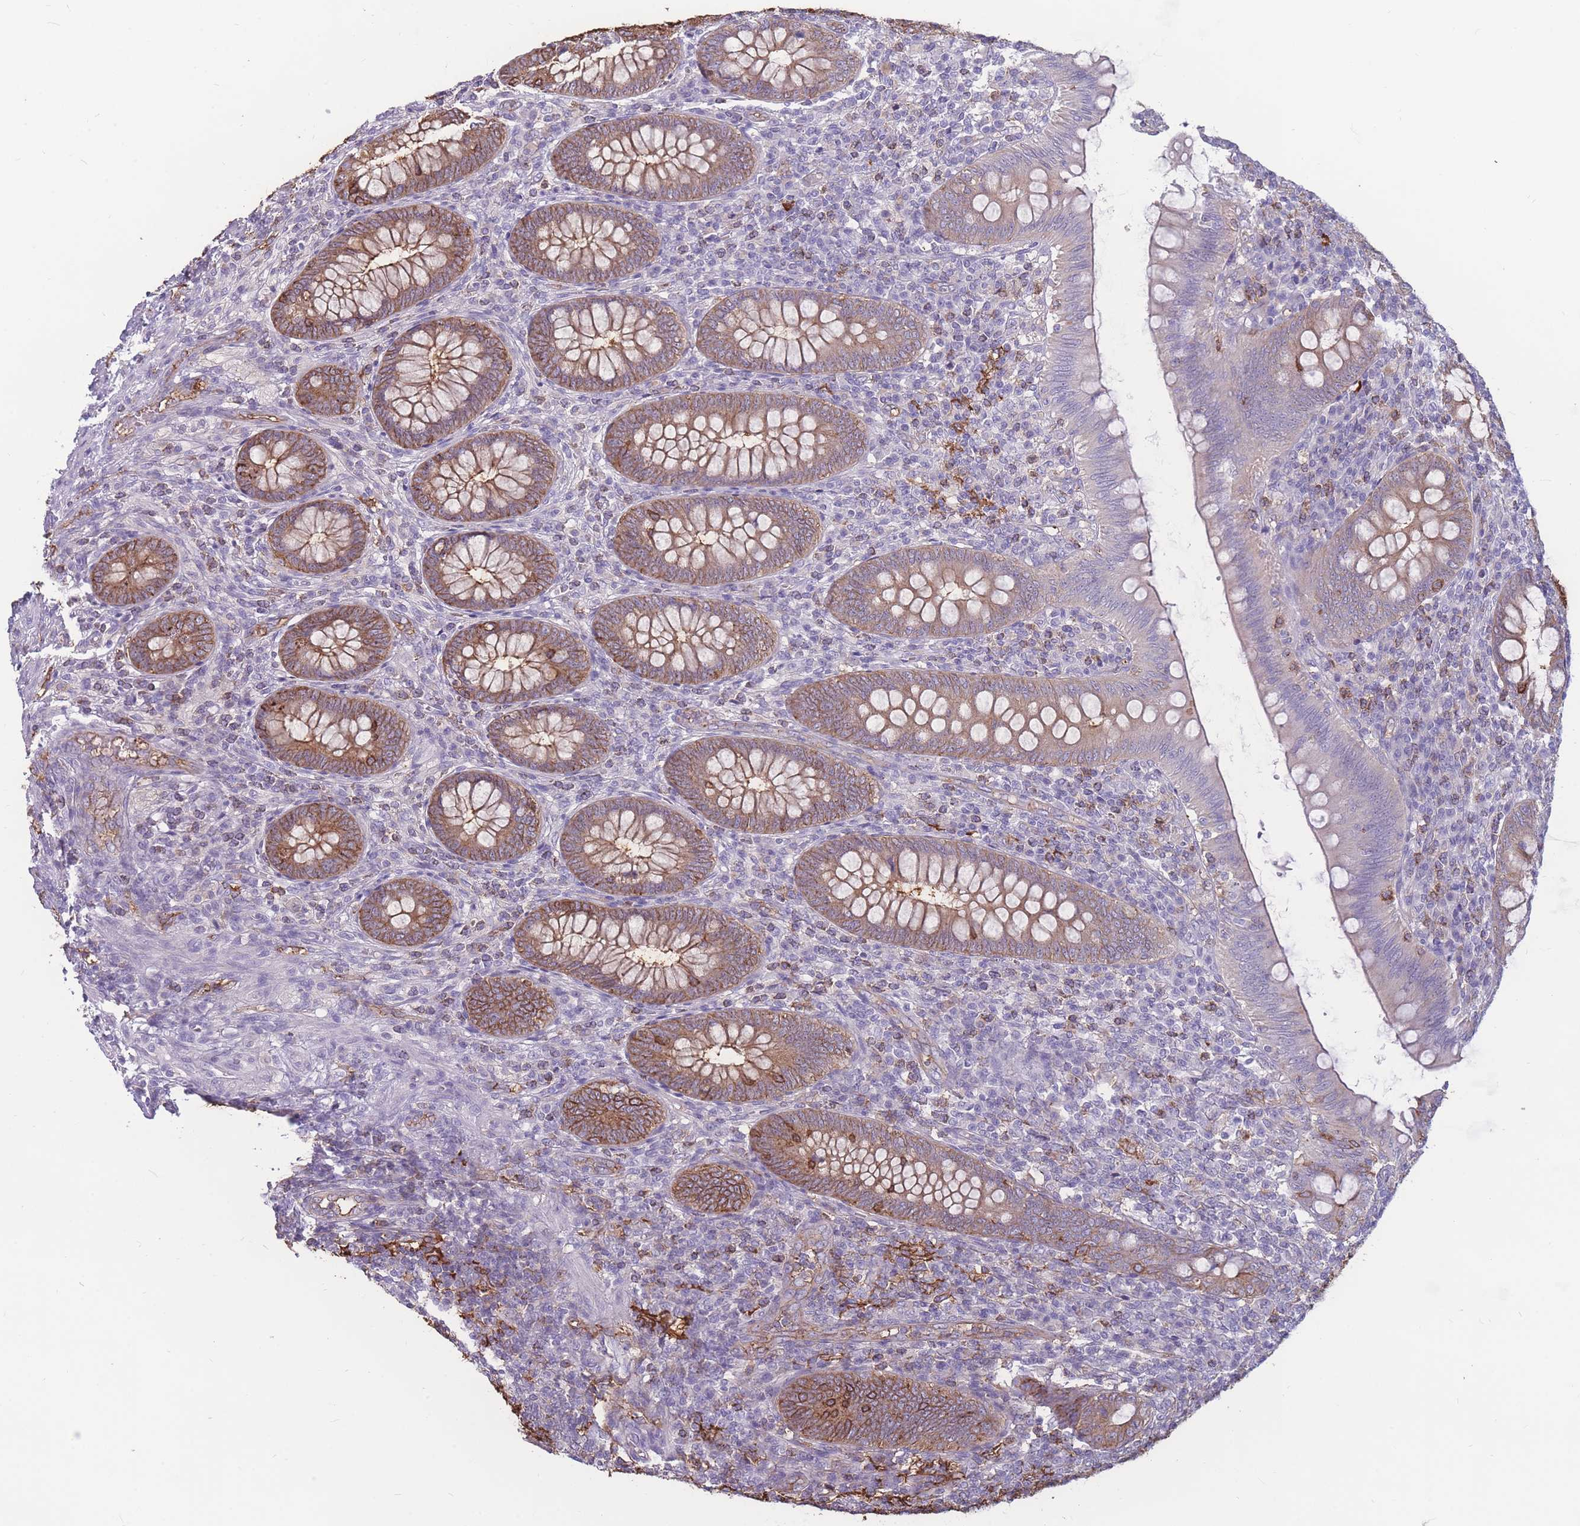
{"staining": {"intensity": "moderate", "quantity": ">75%", "location": "cytoplasmic/membranous"}, "tissue": "appendix", "cell_type": "Glandular cells", "image_type": "normal", "snomed": [{"axis": "morphology", "description": "Normal tissue, NOS"}, {"axis": "topography", "description": "Appendix"}], "caption": "Benign appendix reveals moderate cytoplasmic/membranous expression in approximately >75% of glandular cells (brown staining indicates protein expression, while blue staining denotes nuclei)..", "gene": "GNA11", "patient": {"sex": "male", "age": 14}}